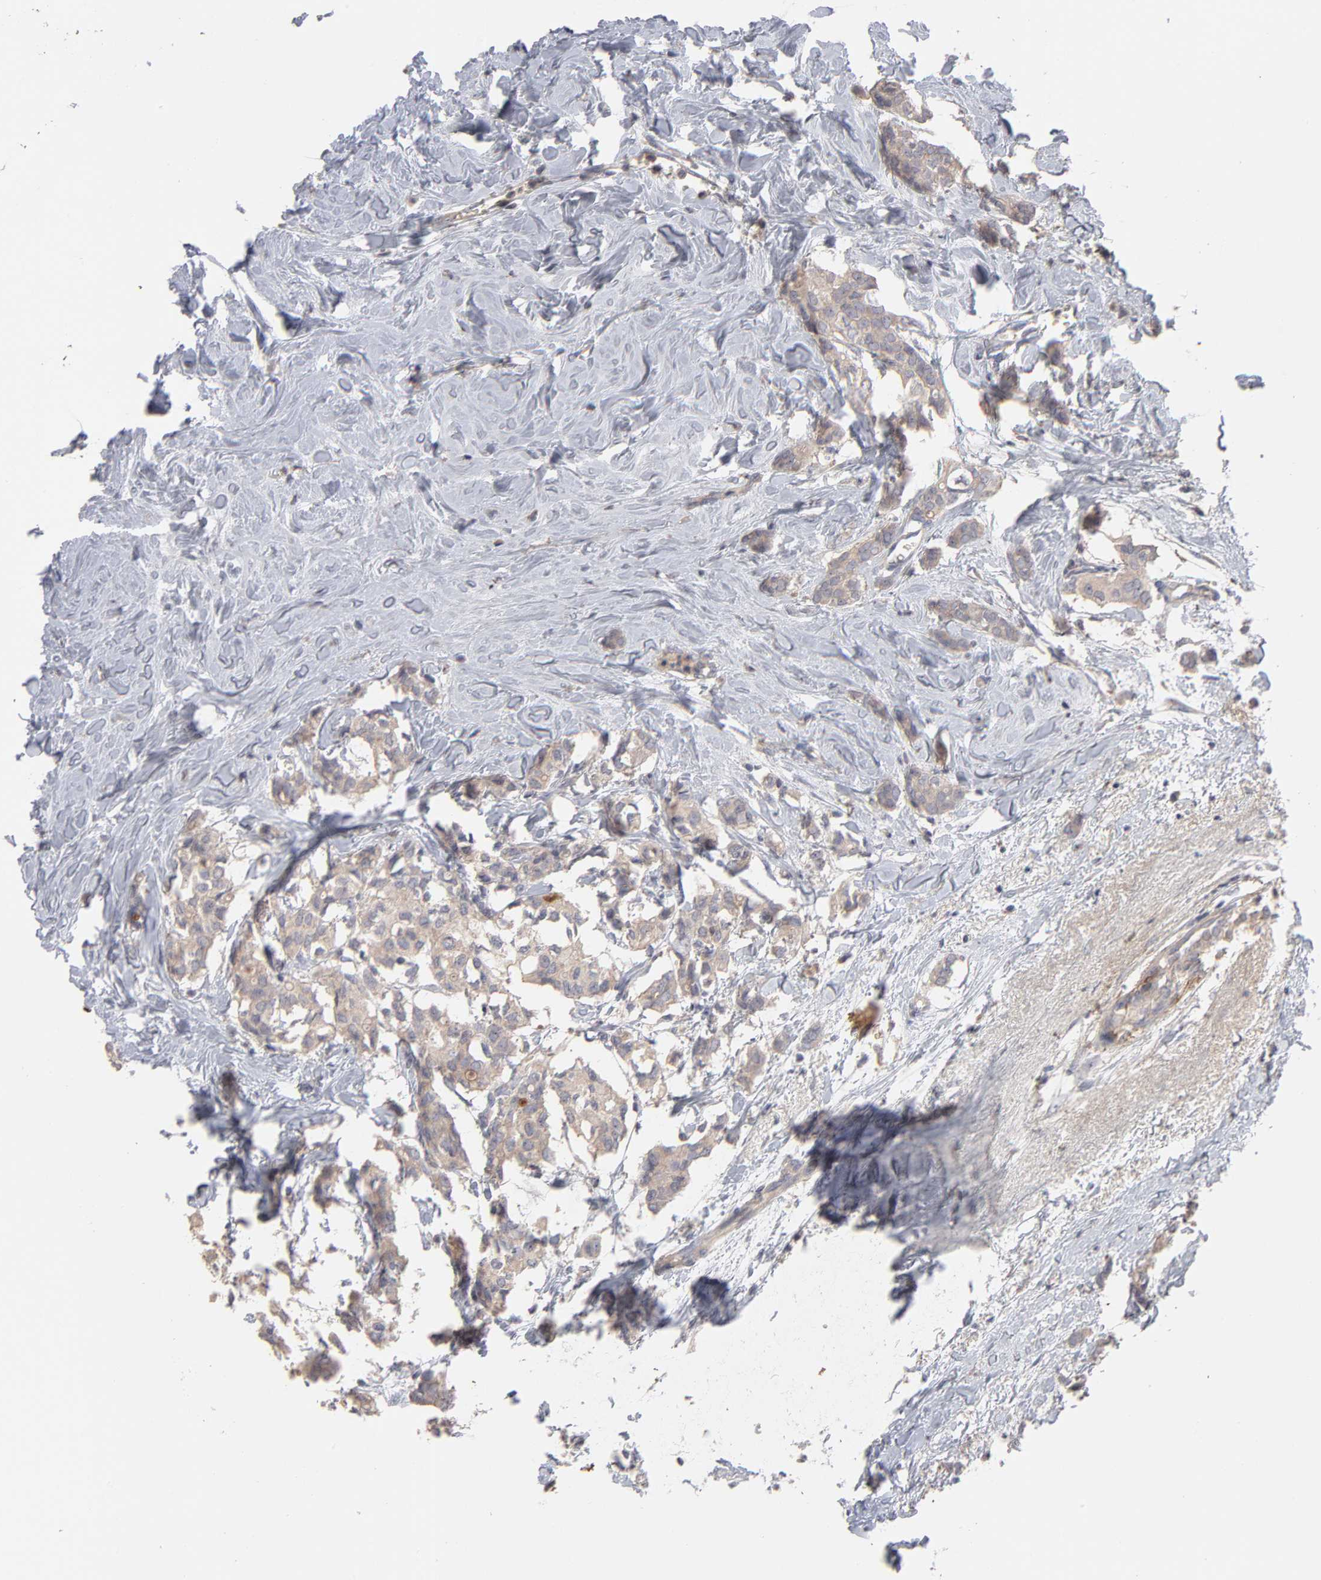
{"staining": {"intensity": "weak", "quantity": ">75%", "location": "cytoplasmic/membranous"}, "tissue": "breast cancer", "cell_type": "Tumor cells", "image_type": "cancer", "snomed": [{"axis": "morphology", "description": "Duct carcinoma"}, {"axis": "topography", "description": "Breast"}], "caption": "Breast cancer was stained to show a protein in brown. There is low levels of weak cytoplasmic/membranous expression in about >75% of tumor cells. (Stains: DAB (3,3'-diaminobenzidine) in brown, nuclei in blue, Microscopy: brightfield microscopy at high magnification).", "gene": "TANGO2", "patient": {"sex": "female", "age": 84}}